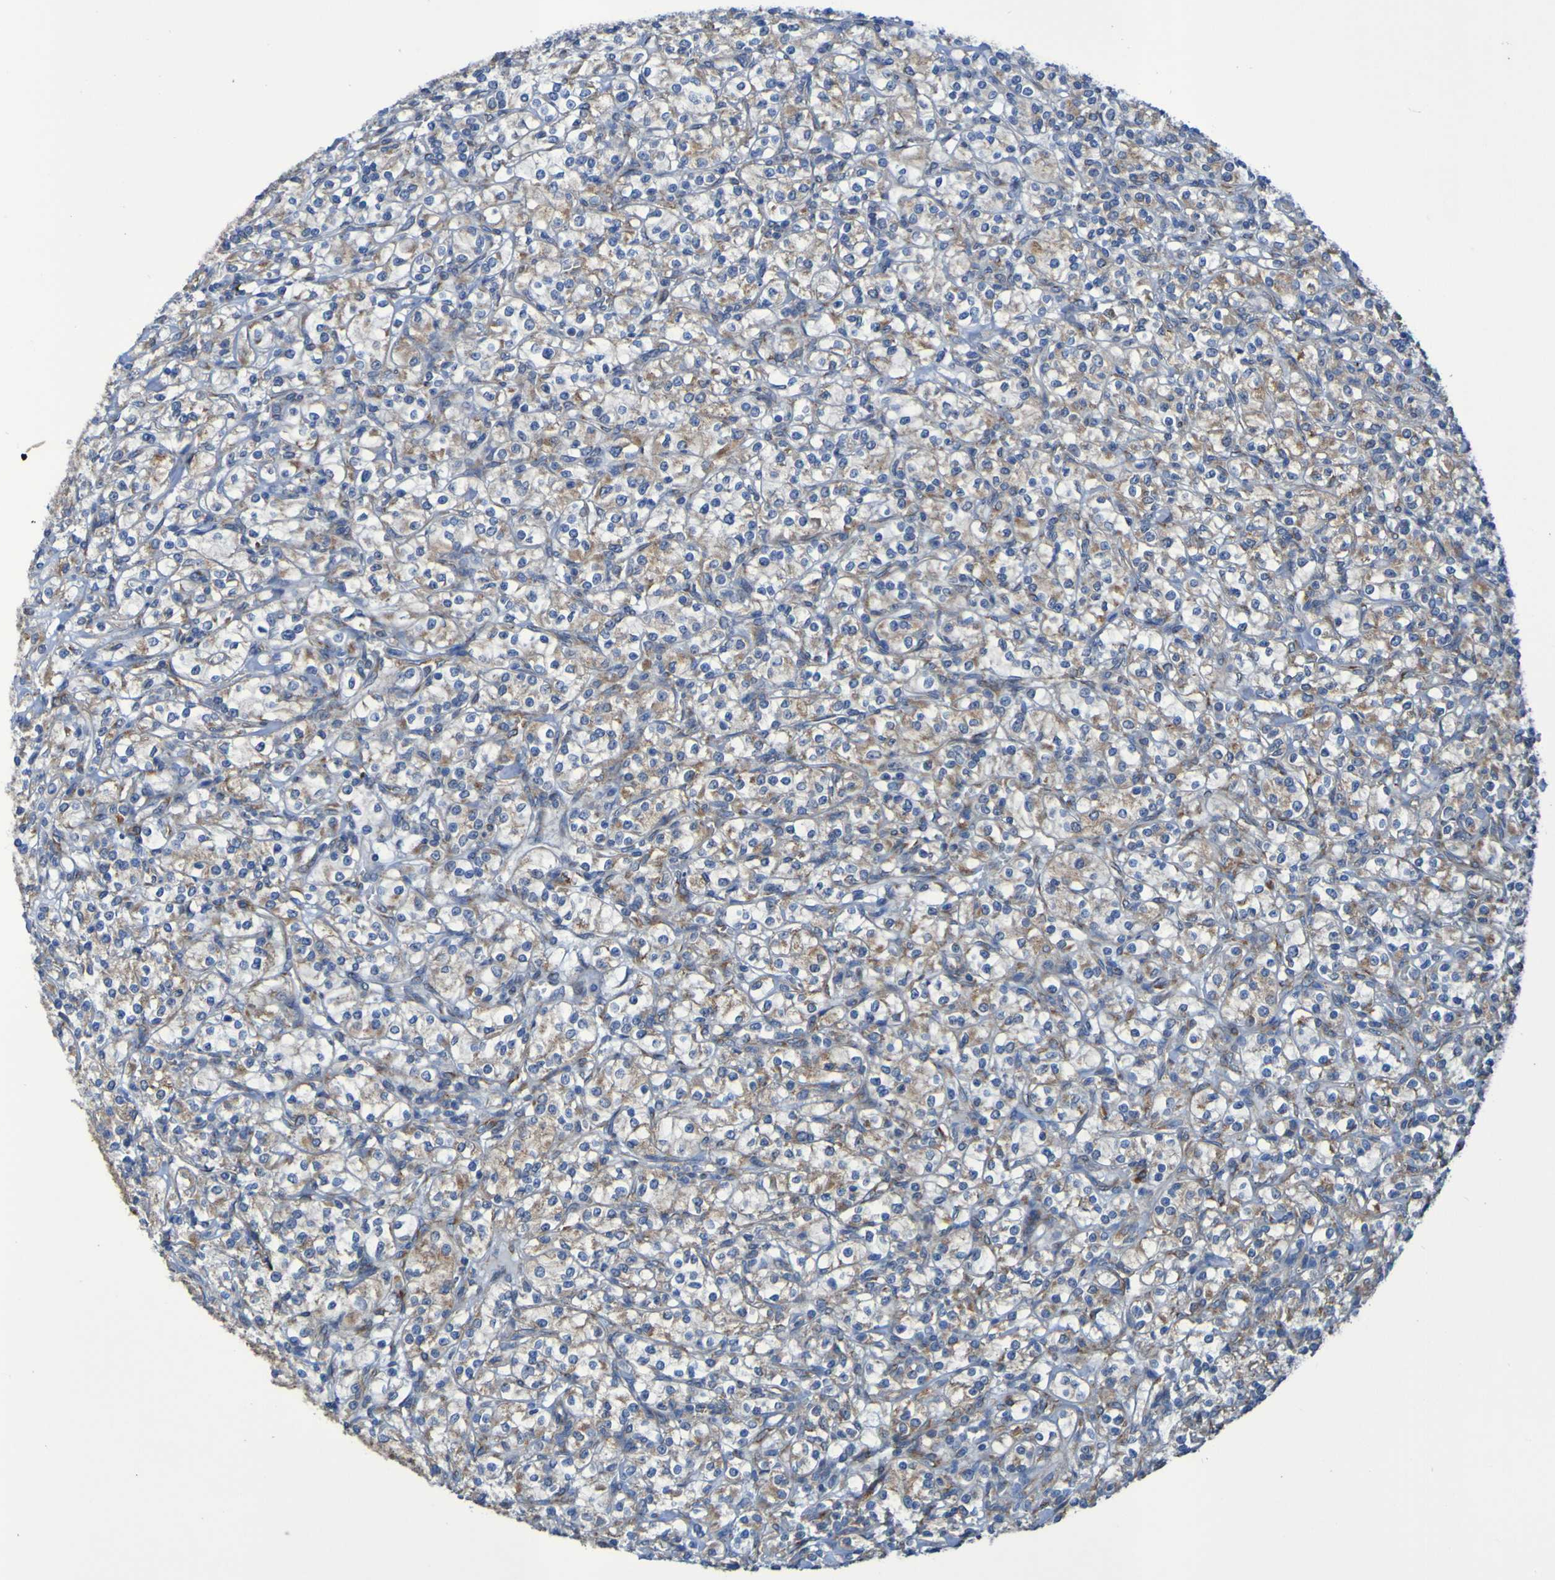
{"staining": {"intensity": "weak", "quantity": "25%-75%", "location": "cytoplasmic/membranous"}, "tissue": "renal cancer", "cell_type": "Tumor cells", "image_type": "cancer", "snomed": [{"axis": "morphology", "description": "Adenocarcinoma, NOS"}, {"axis": "topography", "description": "Kidney"}], "caption": "The immunohistochemical stain shows weak cytoplasmic/membranous positivity in tumor cells of renal cancer (adenocarcinoma) tissue.", "gene": "FKBP3", "patient": {"sex": "male", "age": 77}}